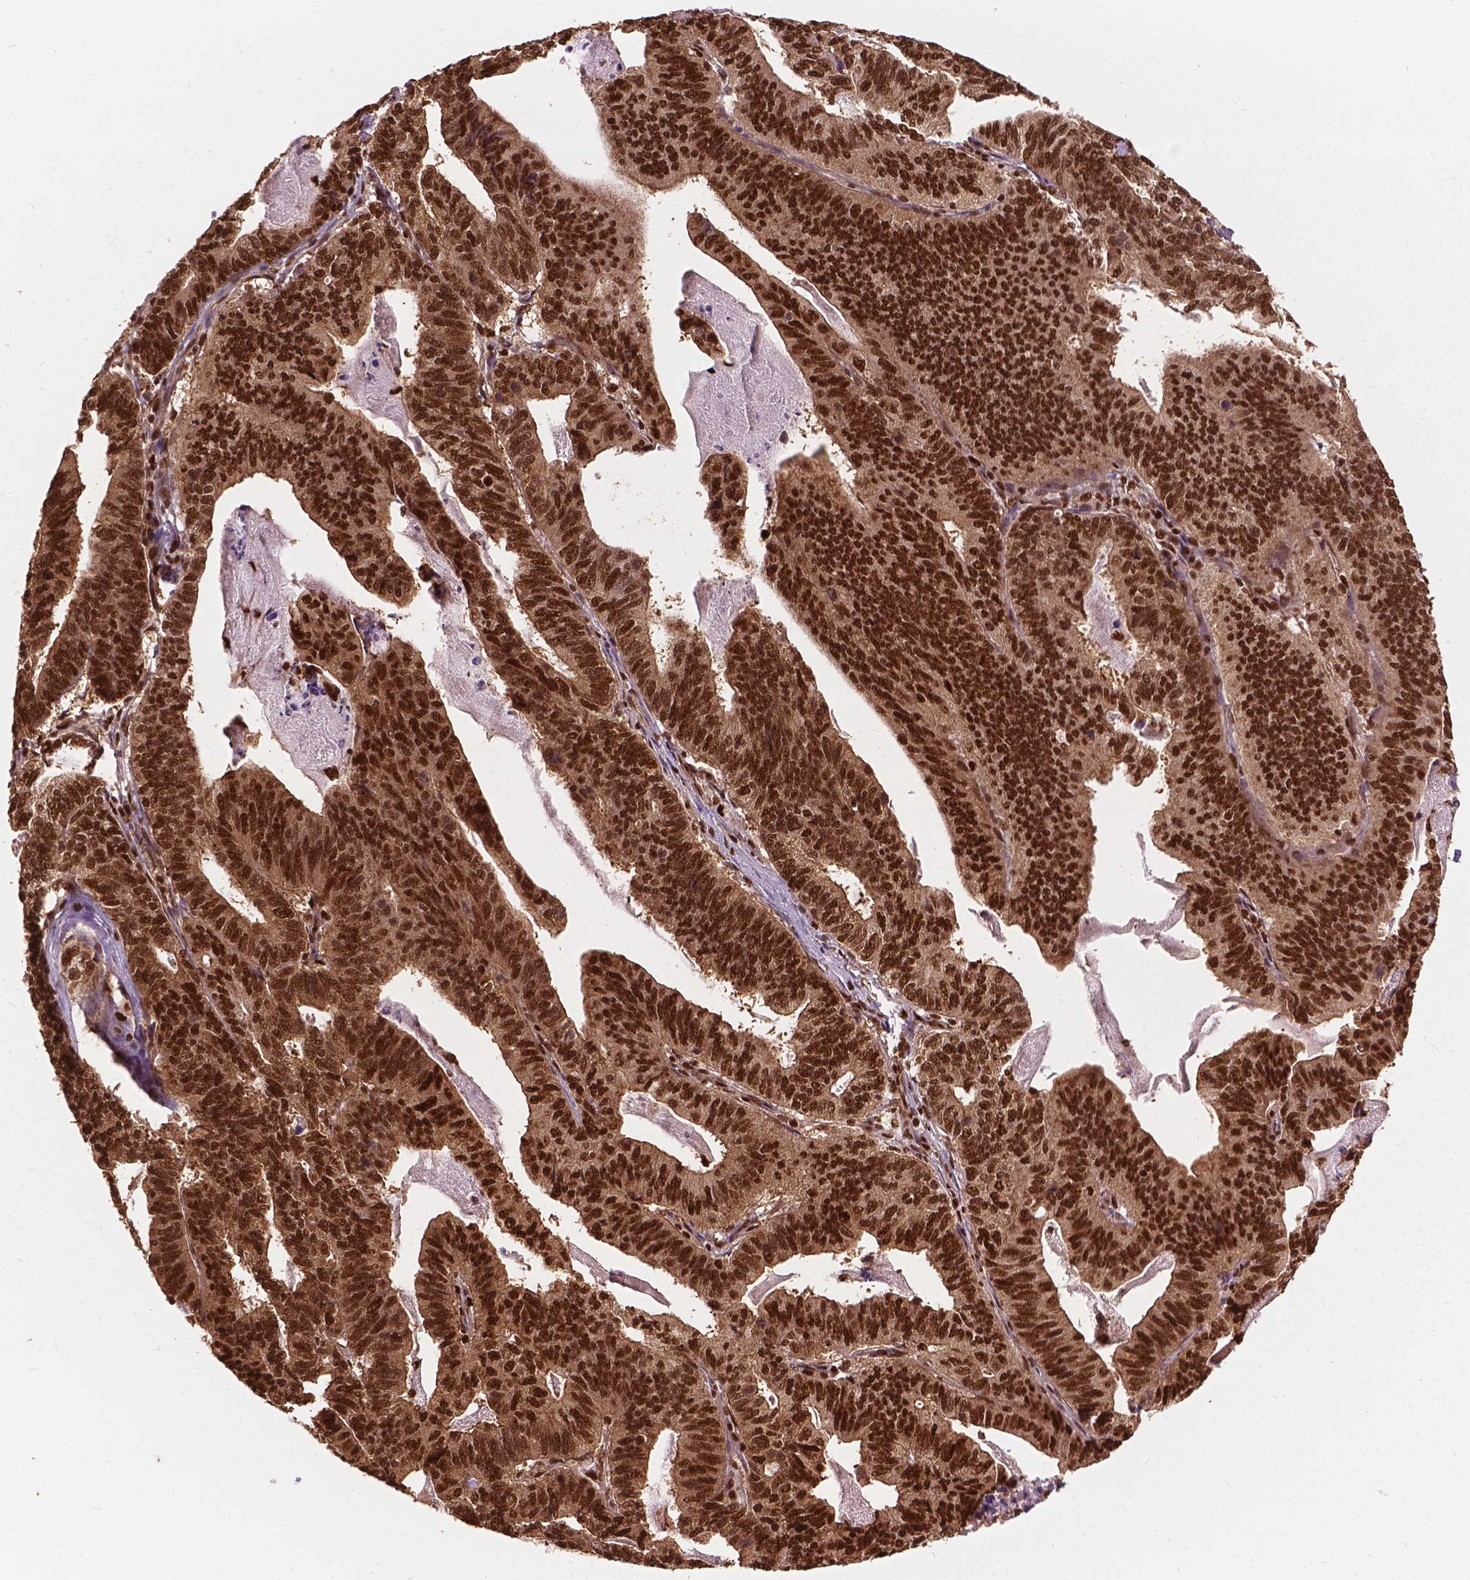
{"staining": {"intensity": "strong", "quantity": ">75%", "location": "cytoplasmic/membranous,nuclear"}, "tissue": "stomach cancer", "cell_type": "Tumor cells", "image_type": "cancer", "snomed": [{"axis": "morphology", "description": "Adenocarcinoma, NOS"}, {"axis": "topography", "description": "Stomach, upper"}], "caption": "Strong cytoplasmic/membranous and nuclear staining is seen in approximately >75% of tumor cells in stomach adenocarcinoma.", "gene": "ANP32B", "patient": {"sex": "female", "age": 67}}